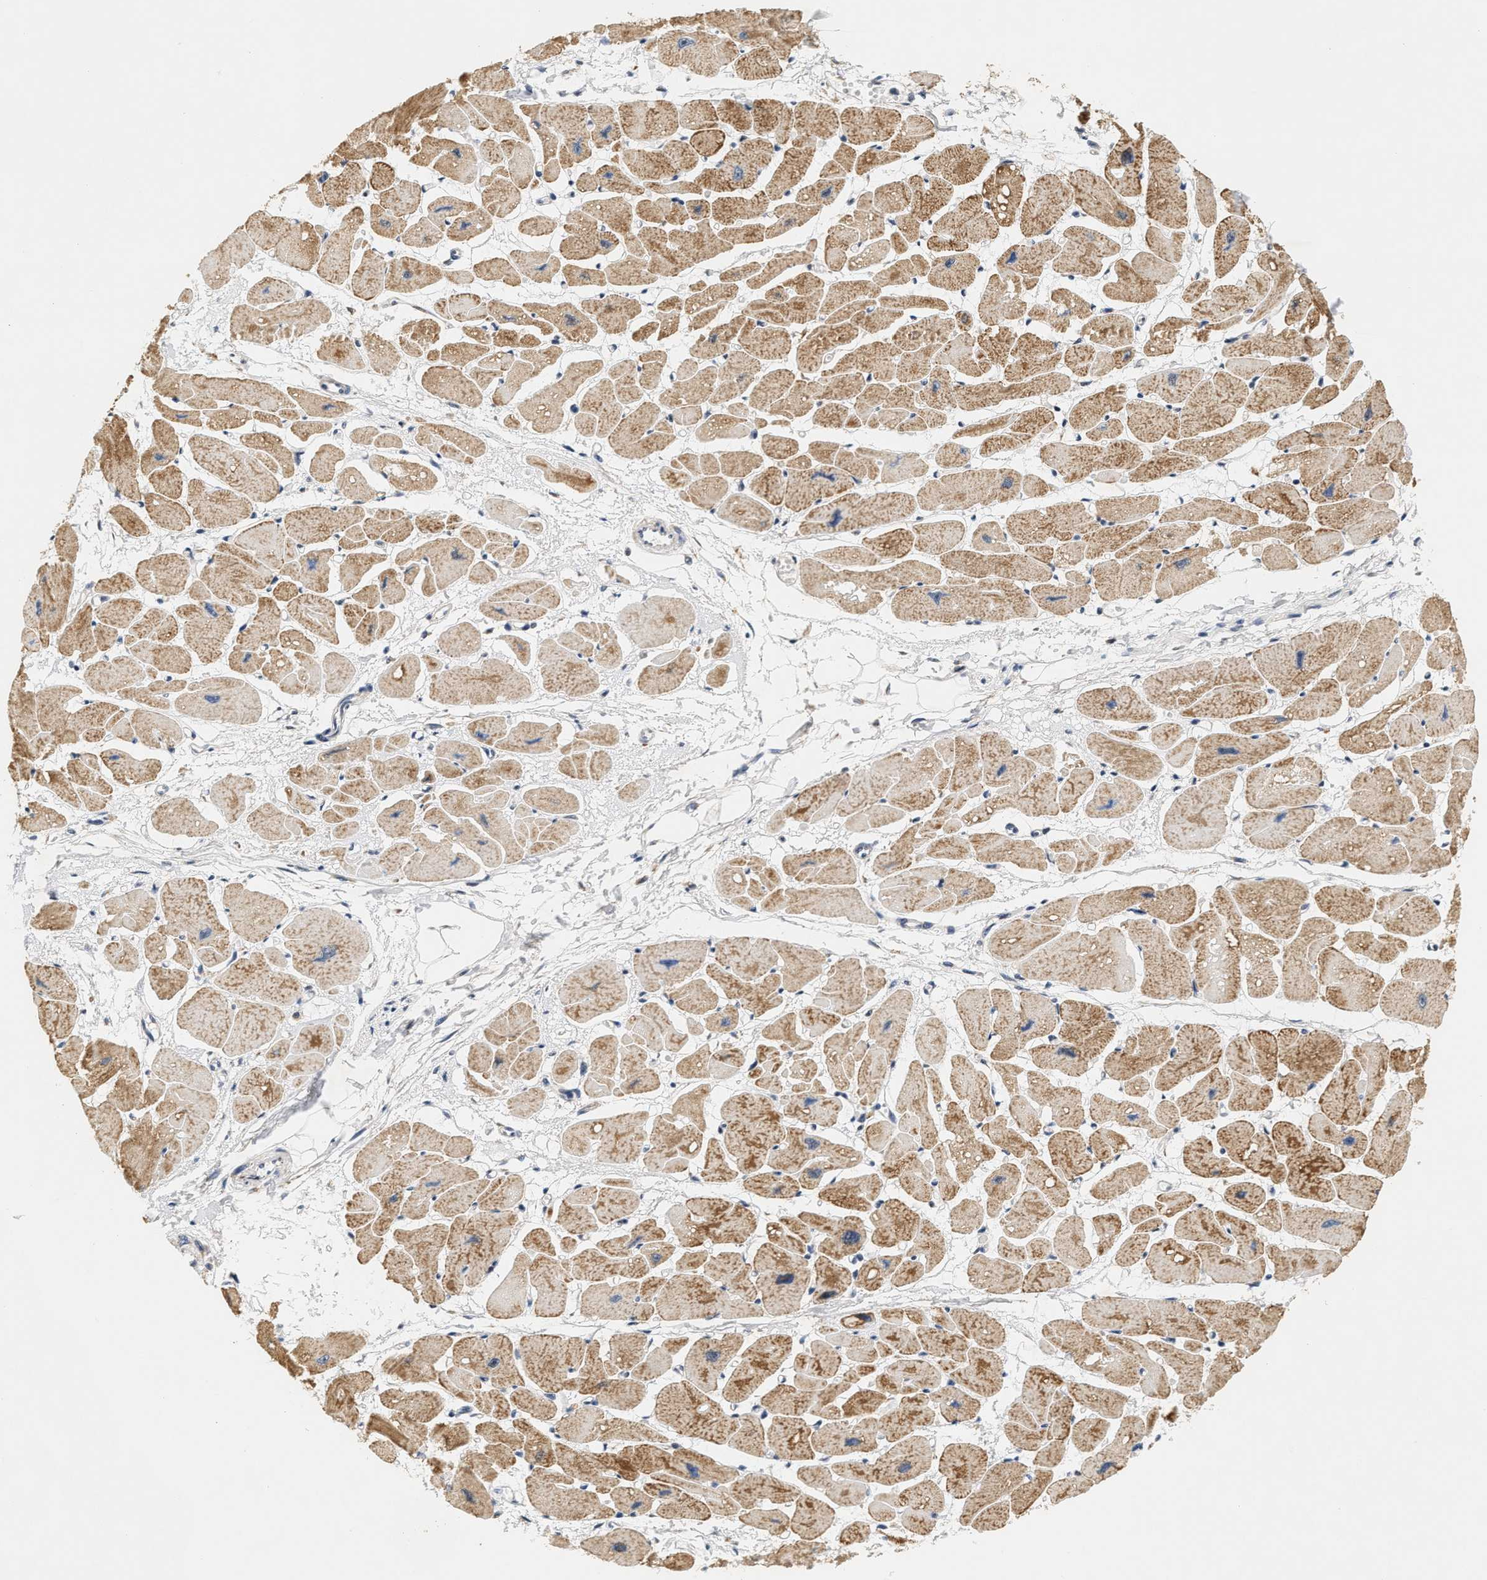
{"staining": {"intensity": "moderate", "quantity": ">75%", "location": "cytoplasmic/membranous"}, "tissue": "heart muscle", "cell_type": "Cardiomyocytes", "image_type": "normal", "snomed": [{"axis": "morphology", "description": "Normal tissue, NOS"}, {"axis": "topography", "description": "Heart"}], "caption": "IHC histopathology image of benign heart muscle stained for a protein (brown), which exhibits medium levels of moderate cytoplasmic/membranous staining in approximately >75% of cardiomyocytes.", "gene": "GIGYF1", "patient": {"sex": "female", "age": 54}}